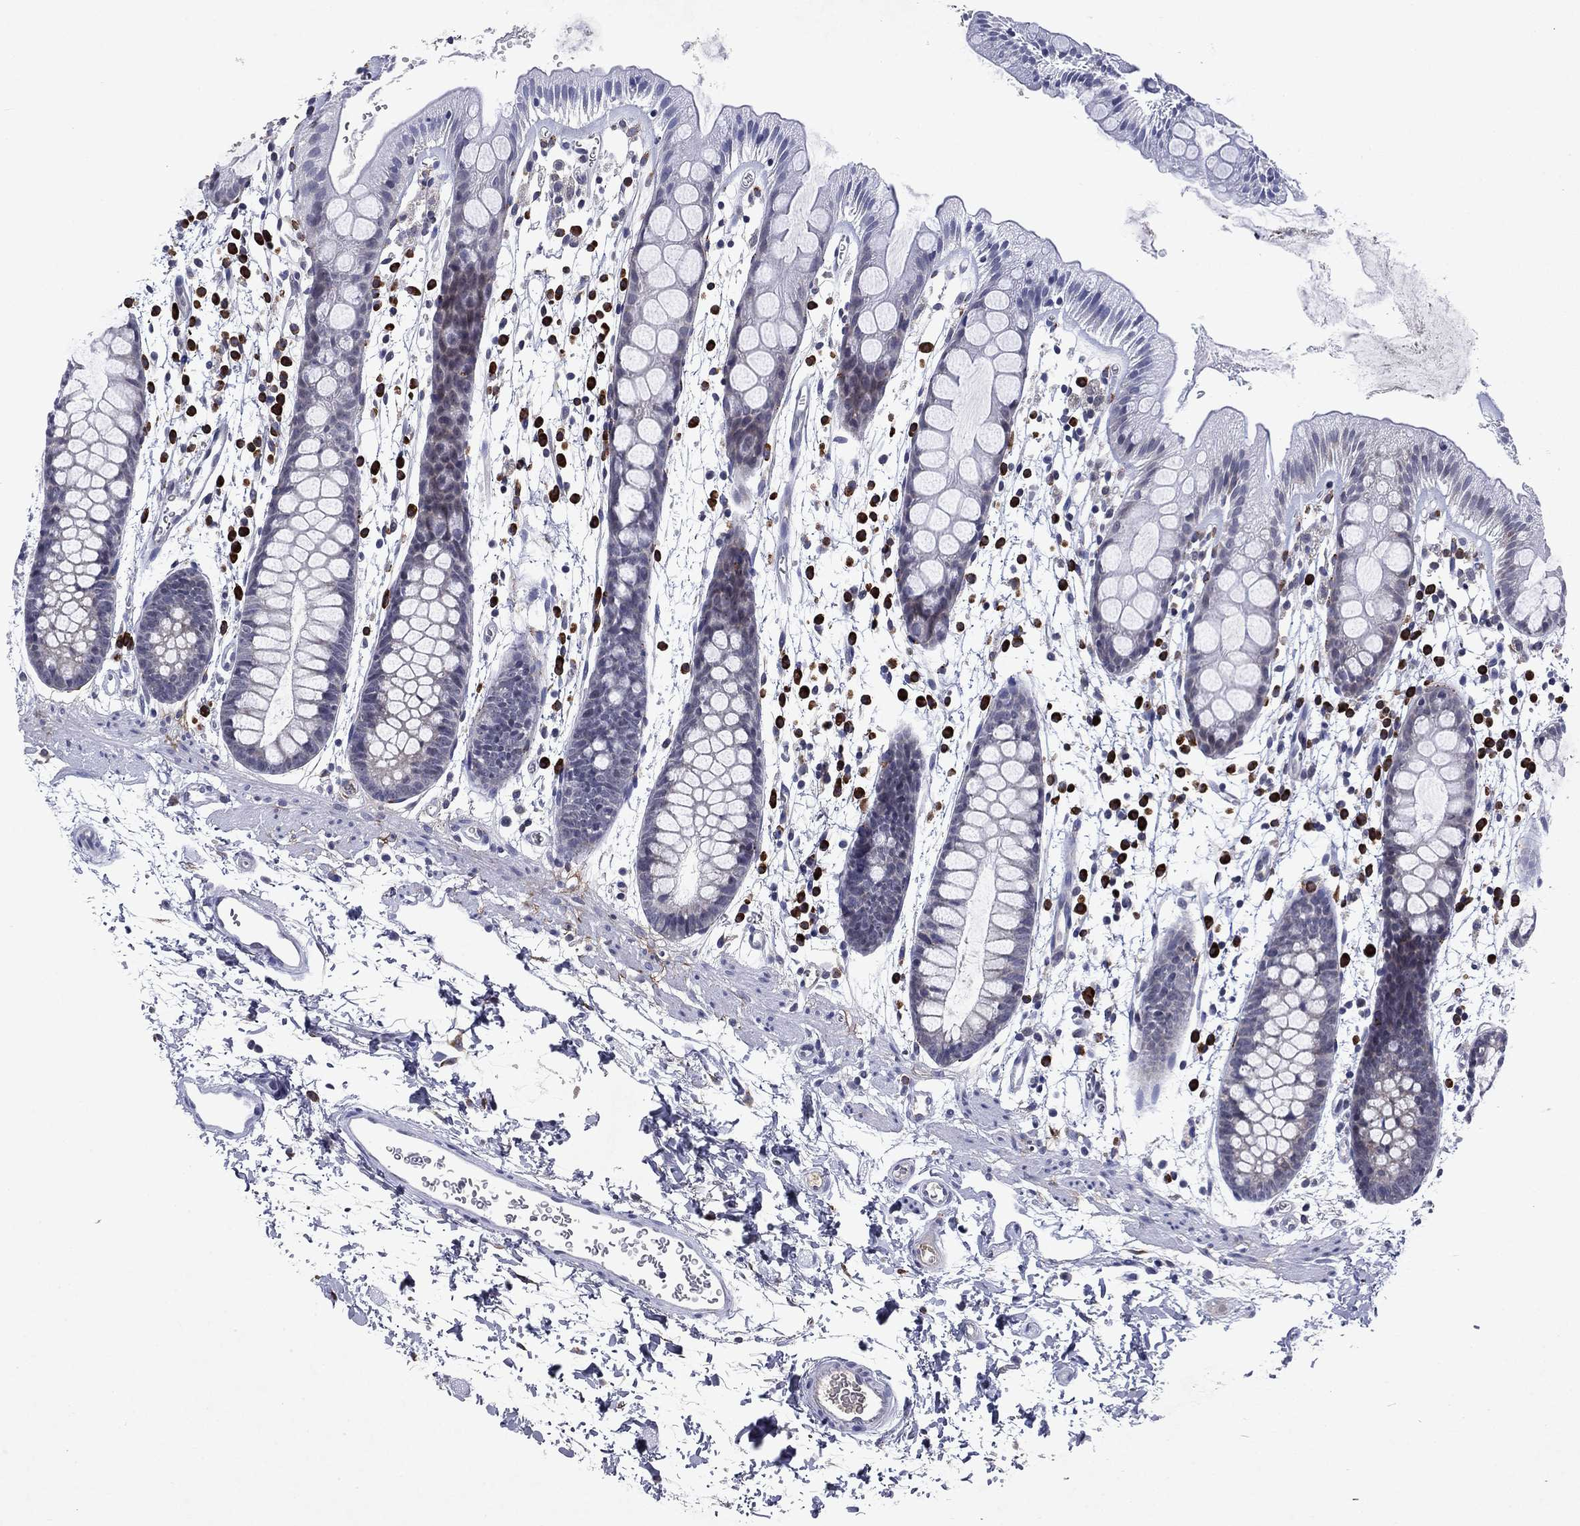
{"staining": {"intensity": "negative", "quantity": "none", "location": "none"}, "tissue": "rectum", "cell_type": "Glandular cells", "image_type": "normal", "snomed": [{"axis": "morphology", "description": "Normal tissue, NOS"}, {"axis": "topography", "description": "Rectum"}], "caption": "This micrograph is of benign rectum stained with immunohistochemistry (IHC) to label a protein in brown with the nuclei are counter-stained blue. There is no expression in glandular cells.", "gene": "ECM1", "patient": {"sex": "male", "age": 57}}